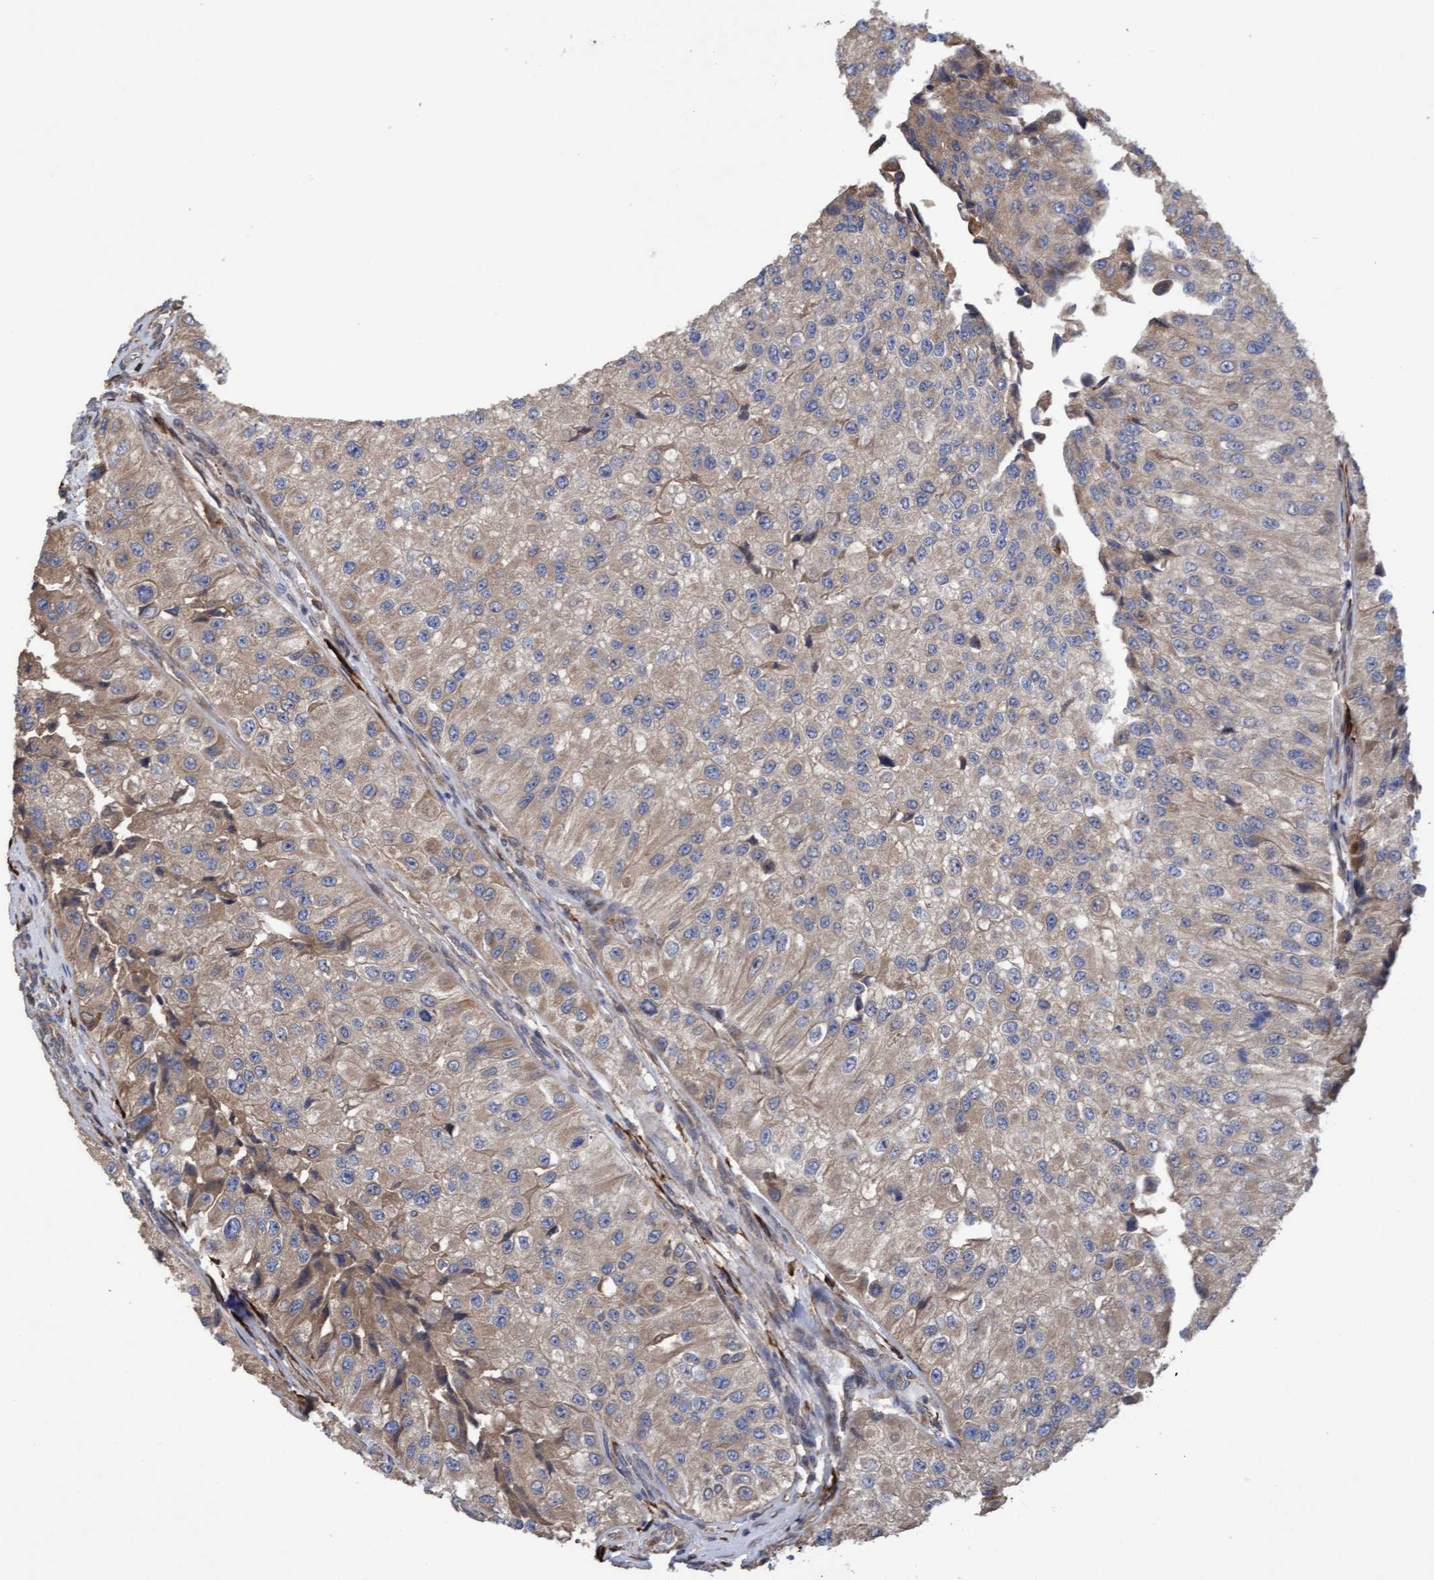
{"staining": {"intensity": "moderate", "quantity": ">75%", "location": "cytoplasmic/membranous"}, "tissue": "urothelial cancer", "cell_type": "Tumor cells", "image_type": "cancer", "snomed": [{"axis": "morphology", "description": "Urothelial carcinoma, High grade"}, {"axis": "topography", "description": "Kidney"}, {"axis": "topography", "description": "Urinary bladder"}], "caption": "Moderate cytoplasmic/membranous staining is identified in approximately >75% of tumor cells in urothelial carcinoma (high-grade).", "gene": "ELP5", "patient": {"sex": "male", "age": 77}}